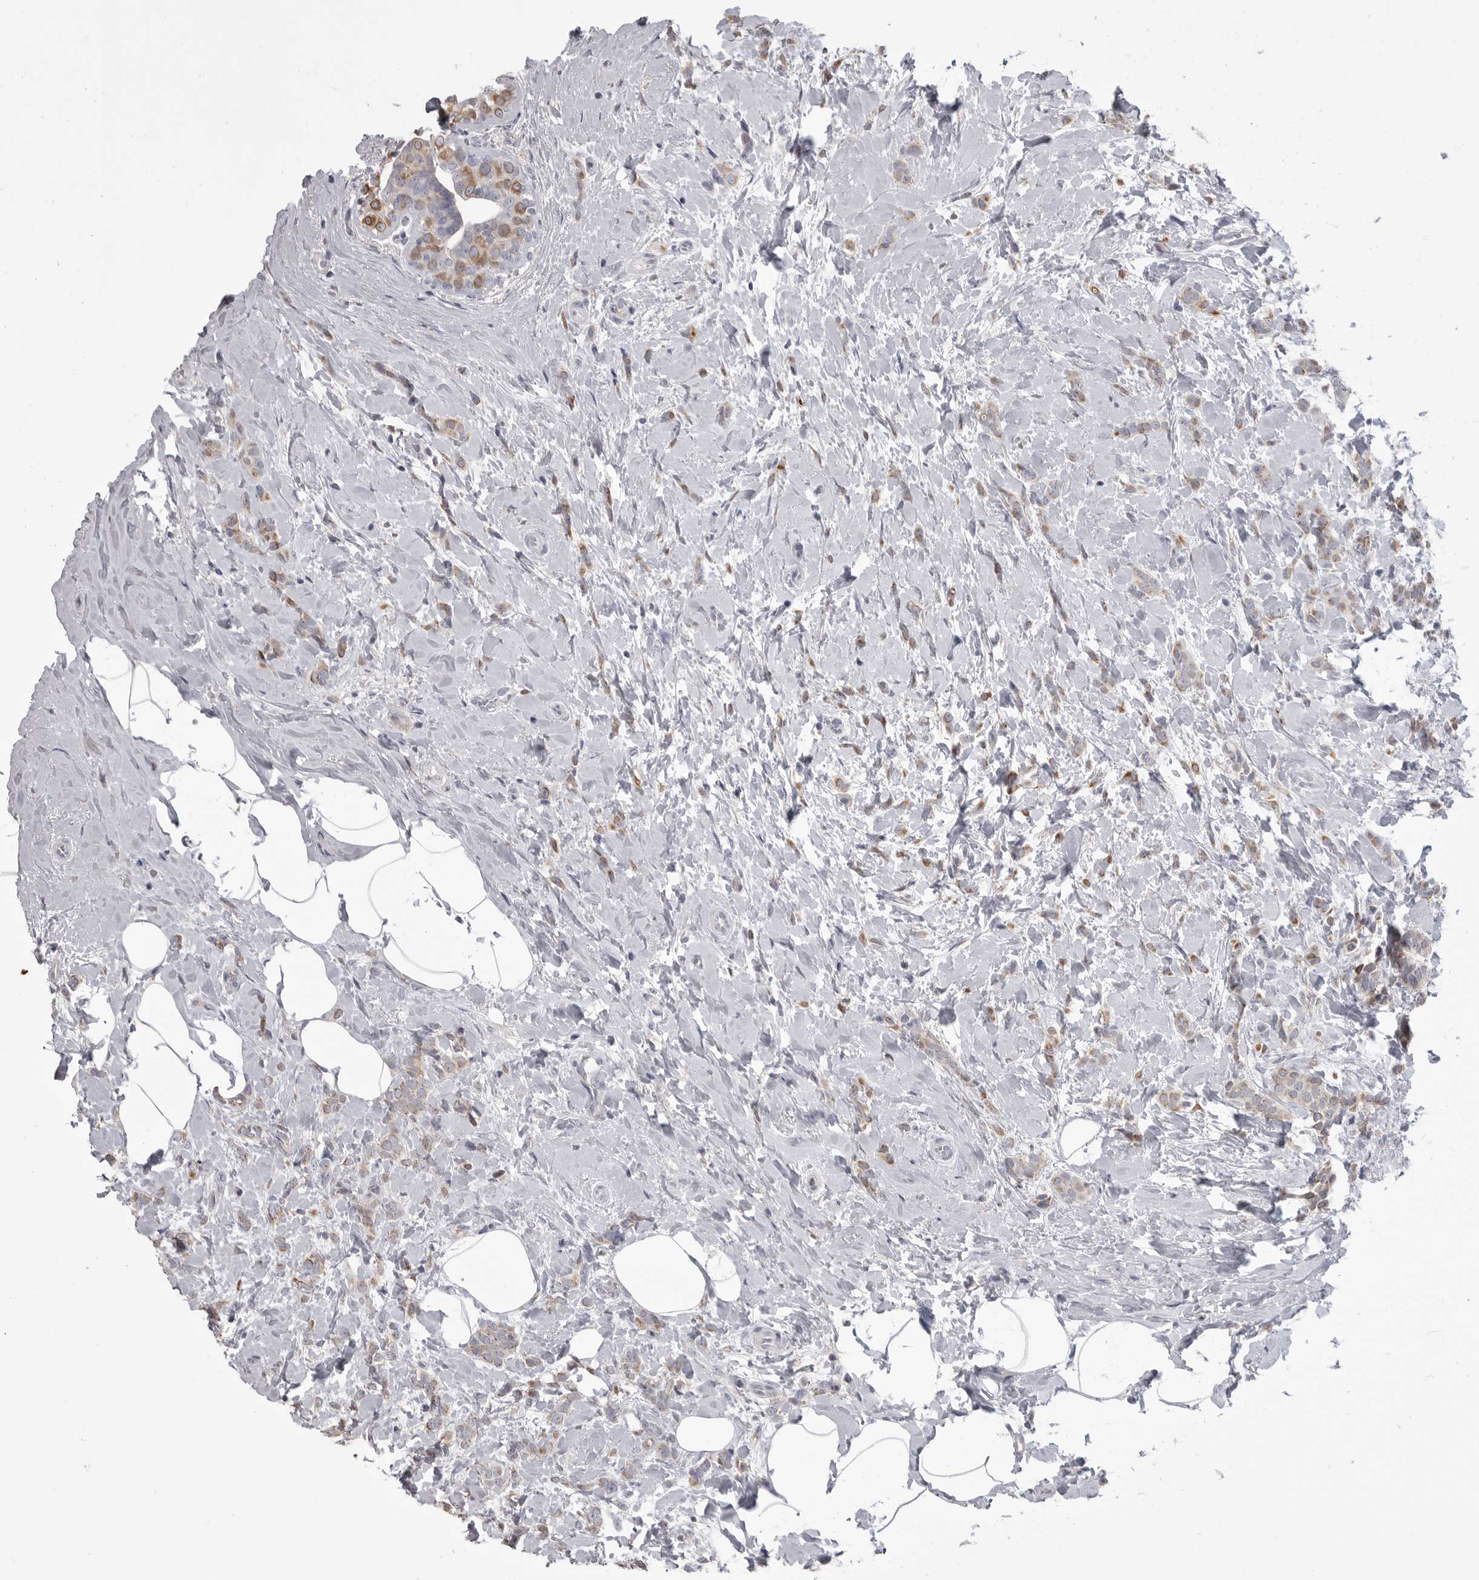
{"staining": {"intensity": "moderate", "quantity": "25%-75%", "location": "cytoplasmic/membranous"}, "tissue": "breast cancer", "cell_type": "Tumor cells", "image_type": "cancer", "snomed": [{"axis": "morphology", "description": "Lobular carcinoma, in situ"}, {"axis": "morphology", "description": "Lobular carcinoma"}, {"axis": "topography", "description": "Breast"}], "caption": "Immunohistochemistry of human breast cancer displays medium levels of moderate cytoplasmic/membranous staining in about 25%-75% of tumor cells. (Stains: DAB (3,3'-diaminobenzidine) in brown, nuclei in blue, Microscopy: brightfield microscopy at high magnification).", "gene": "CMTM6", "patient": {"sex": "female", "age": 41}}